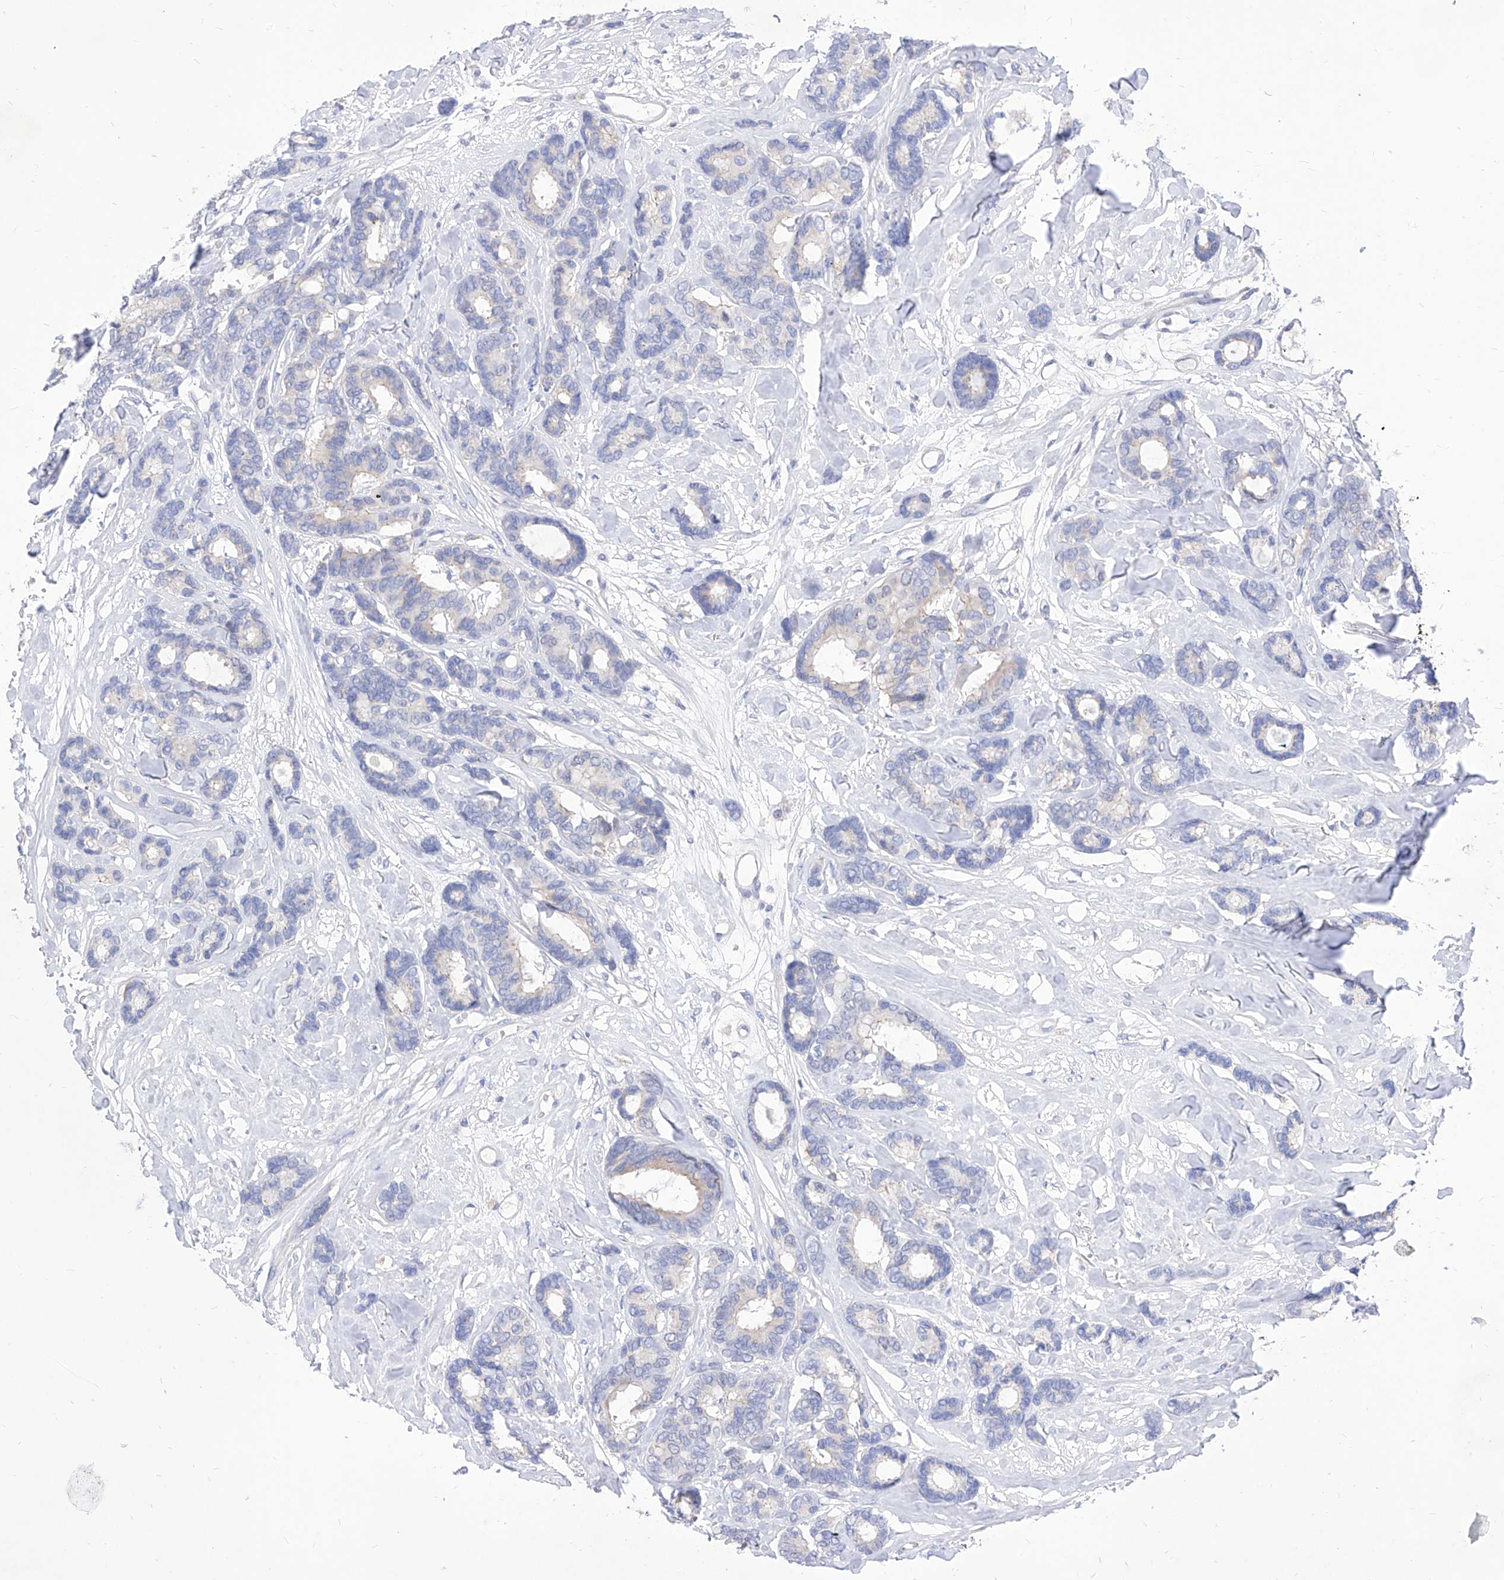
{"staining": {"intensity": "negative", "quantity": "none", "location": "none"}, "tissue": "breast cancer", "cell_type": "Tumor cells", "image_type": "cancer", "snomed": [{"axis": "morphology", "description": "Duct carcinoma"}, {"axis": "topography", "description": "Breast"}], "caption": "The micrograph demonstrates no significant expression in tumor cells of infiltrating ductal carcinoma (breast).", "gene": "VAX1", "patient": {"sex": "female", "age": 87}}